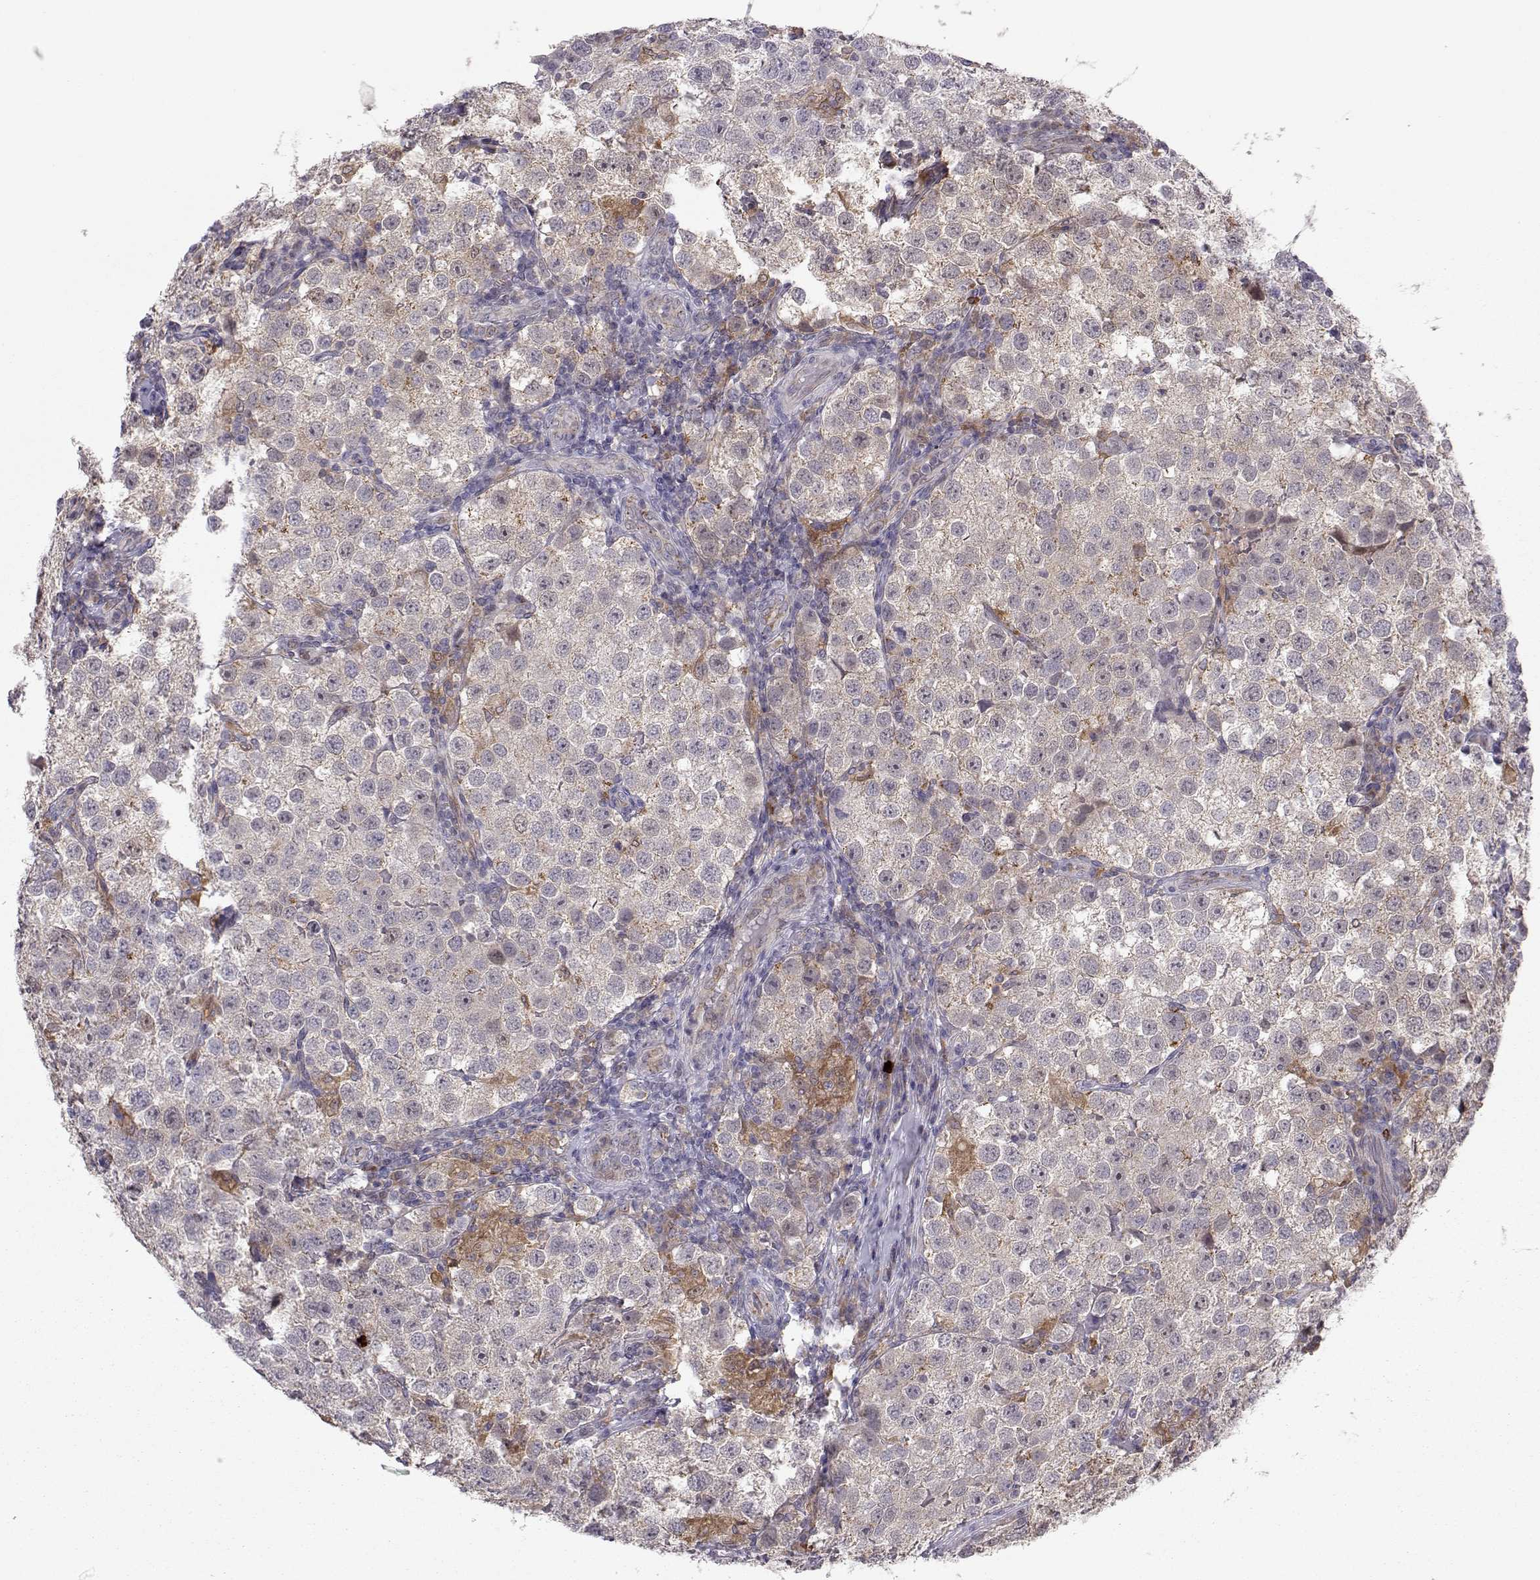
{"staining": {"intensity": "negative", "quantity": "none", "location": "none"}, "tissue": "testis cancer", "cell_type": "Tumor cells", "image_type": "cancer", "snomed": [{"axis": "morphology", "description": "Seminoma, NOS"}, {"axis": "topography", "description": "Testis"}], "caption": "The micrograph exhibits no significant positivity in tumor cells of testis cancer (seminoma).", "gene": "NPVF", "patient": {"sex": "male", "age": 37}}